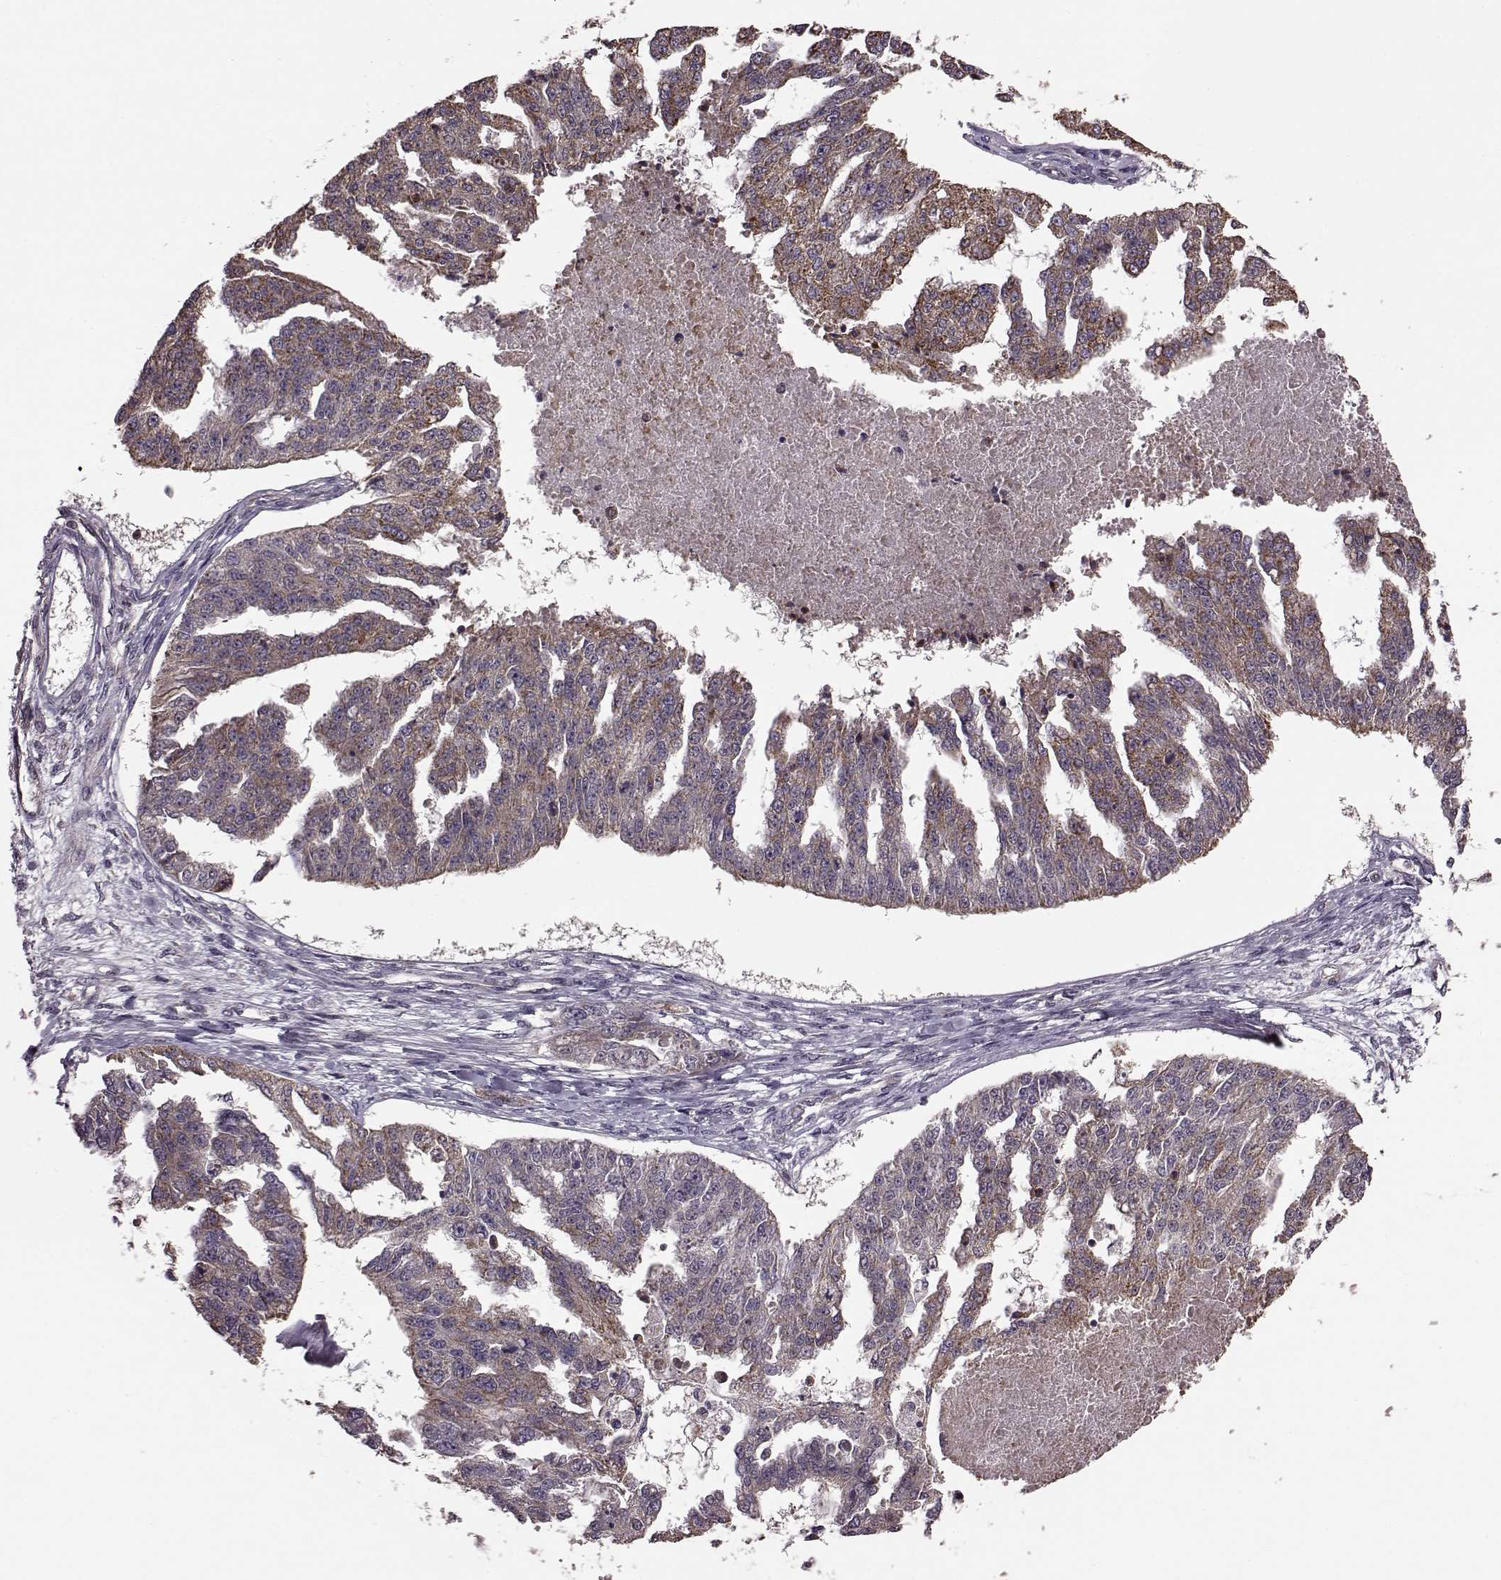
{"staining": {"intensity": "moderate", "quantity": ">75%", "location": "cytoplasmic/membranous"}, "tissue": "ovarian cancer", "cell_type": "Tumor cells", "image_type": "cancer", "snomed": [{"axis": "morphology", "description": "Cystadenocarcinoma, serous, NOS"}, {"axis": "topography", "description": "Ovary"}], "caption": "IHC histopathology image of serous cystadenocarcinoma (ovarian) stained for a protein (brown), which displays medium levels of moderate cytoplasmic/membranous positivity in about >75% of tumor cells.", "gene": "PUDP", "patient": {"sex": "female", "age": 58}}